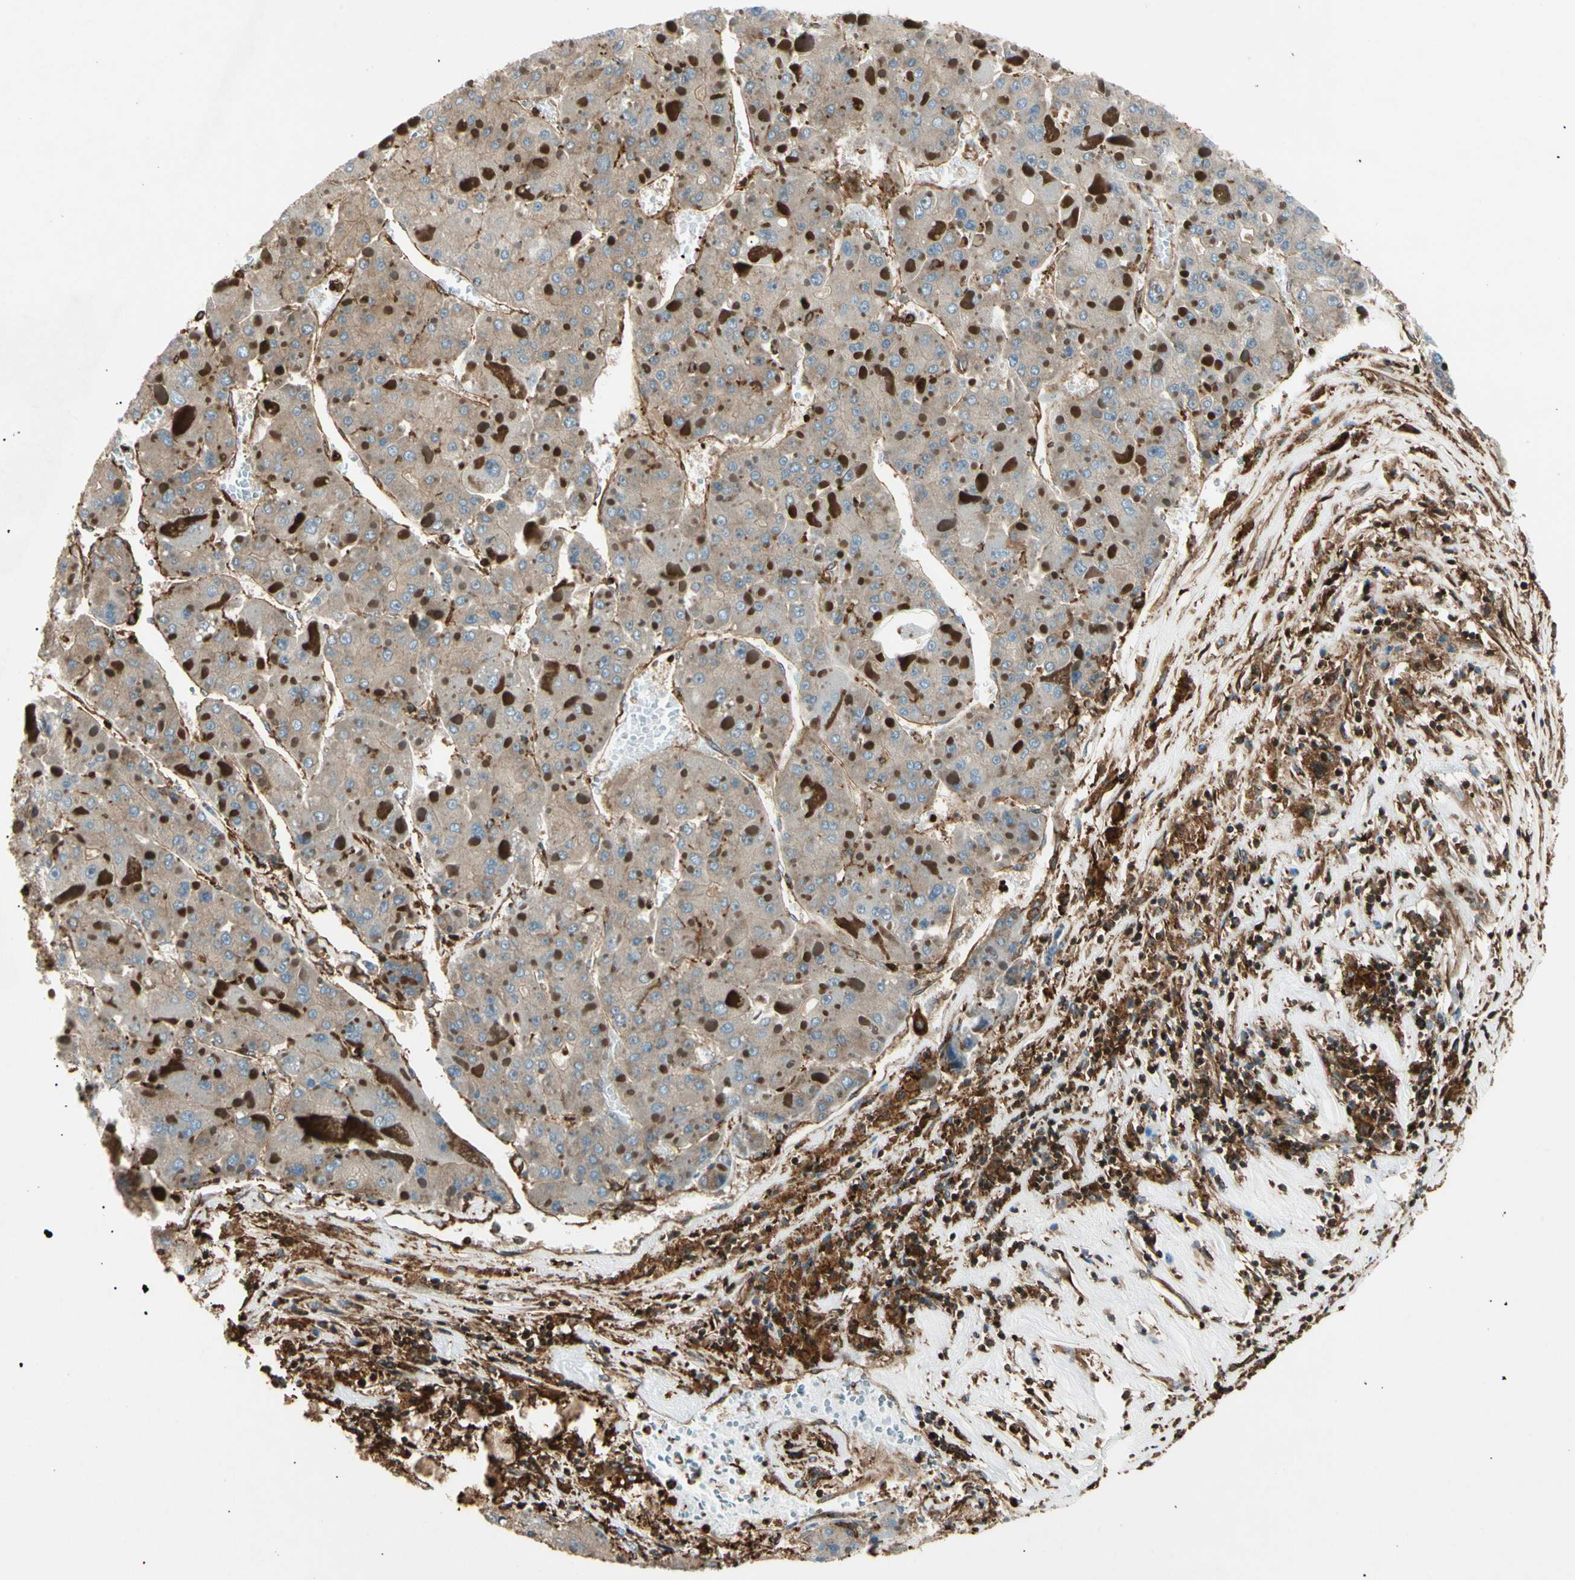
{"staining": {"intensity": "moderate", "quantity": ">75%", "location": "cytoplasmic/membranous"}, "tissue": "liver cancer", "cell_type": "Tumor cells", "image_type": "cancer", "snomed": [{"axis": "morphology", "description": "Carcinoma, Hepatocellular, NOS"}, {"axis": "topography", "description": "Liver"}], "caption": "High-magnification brightfield microscopy of liver cancer stained with DAB (3,3'-diaminobenzidine) (brown) and counterstained with hematoxylin (blue). tumor cells exhibit moderate cytoplasmic/membranous expression is present in about>75% of cells.", "gene": "ARPC2", "patient": {"sex": "female", "age": 73}}